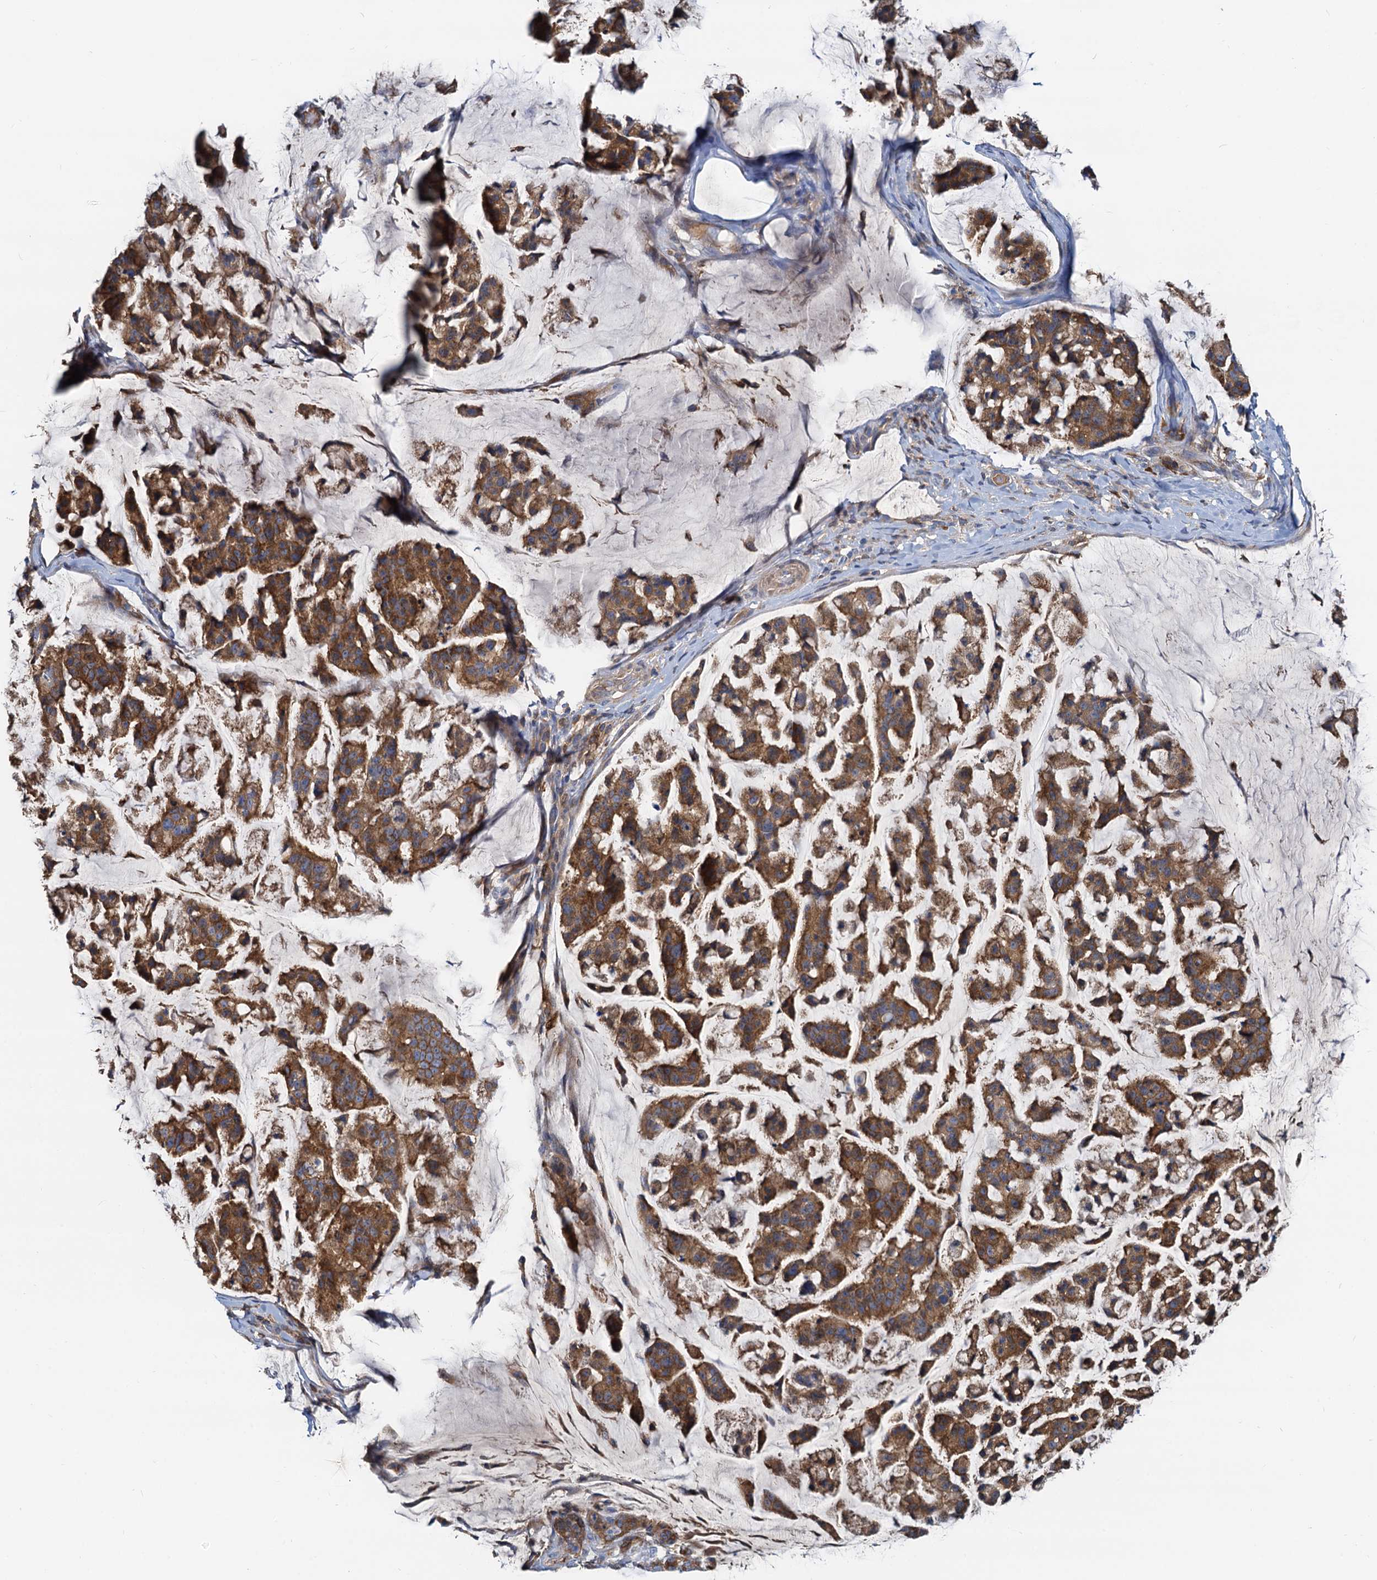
{"staining": {"intensity": "moderate", "quantity": ">75%", "location": "cytoplasmic/membranous"}, "tissue": "stomach cancer", "cell_type": "Tumor cells", "image_type": "cancer", "snomed": [{"axis": "morphology", "description": "Adenocarcinoma, NOS"}, {"axis": "topography", "description": "Stomach, lower"}], "caption": "High-power microscopy captured an immunohistochemistry histopathology image of adenocarcinoma (stomach), revealing moderate cytoplasmic/membranous staining in approximately >75% of tumor cells. Nuclei are stained in blue.", "gene": "LNX2", "patient": {"sex": "male", "age": 67}}